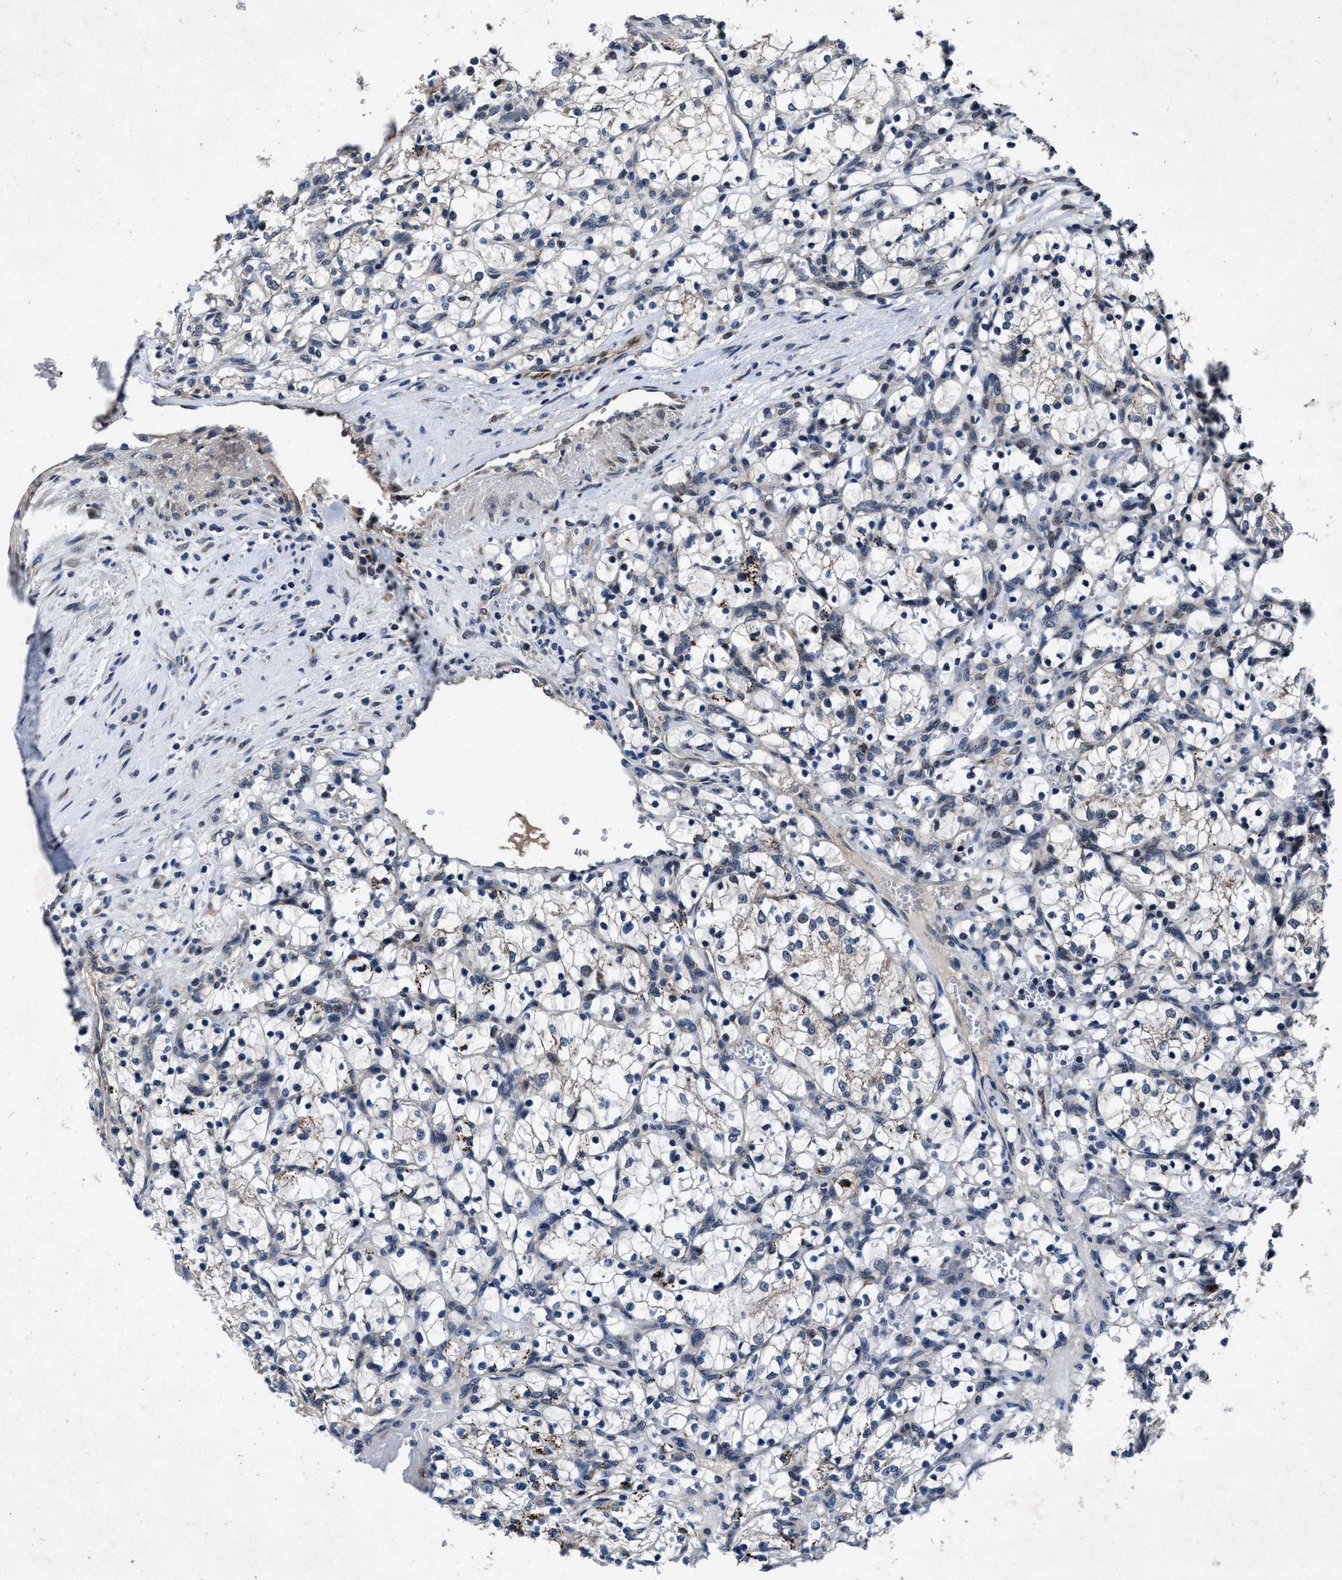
{"staining": {"intensity": "weak", "quantity": "<25%", "location": "cytoplasmic/membranous"}, "tissue": "renal cancer", "cell_type": "Tumor cells", "image_type": "cancer", "snomed": [{"axis": "morphology", "description": "Adenocarcinoma, NOS"}, {"axis": "topography", "description": "Kidney"}], "caption": "Tumor cells show no significant expression in renal adenocarcinoma.", "gene": "TMEM53", "patient": {"sex": "female", "age": 69}}